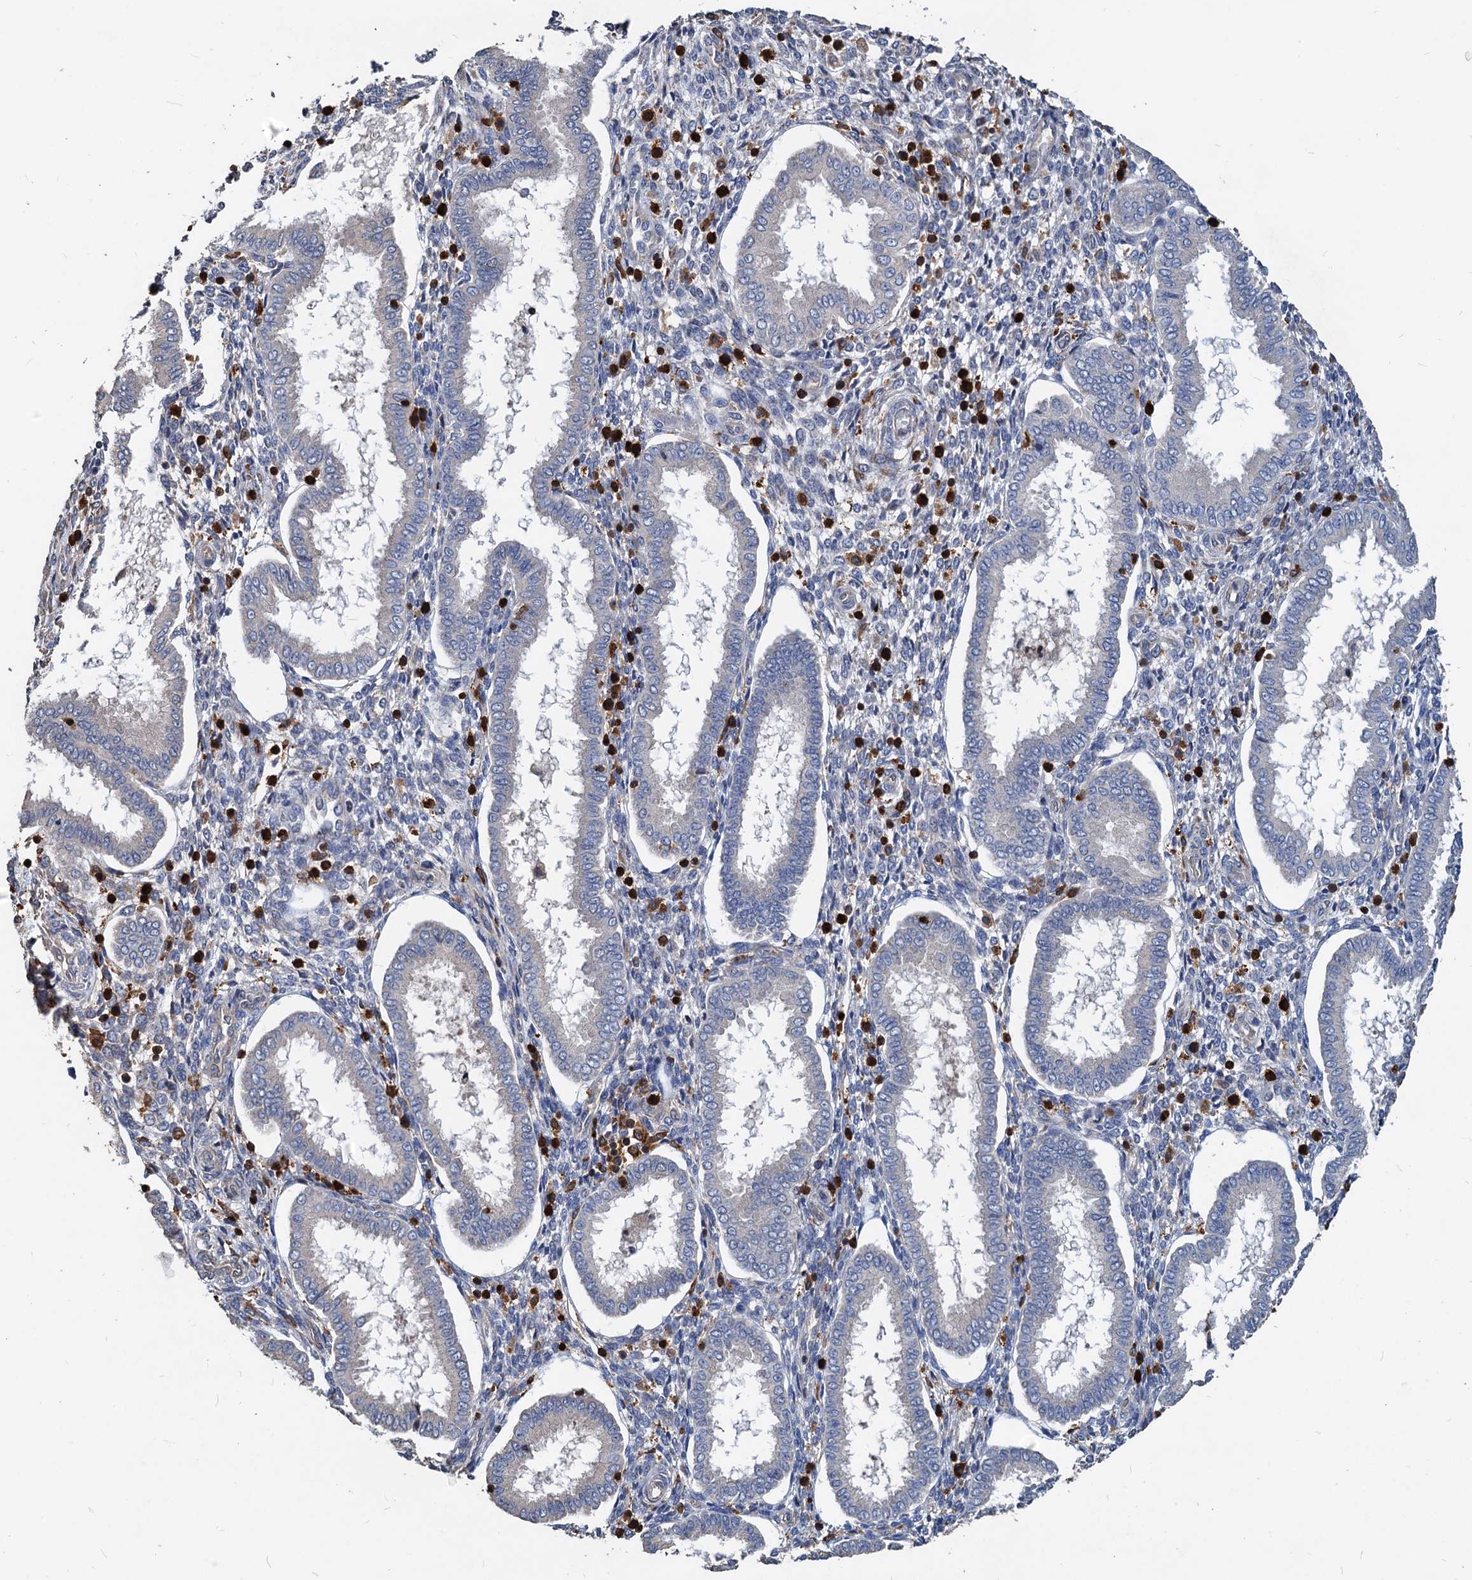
{"staining": {"intensity": "strong", "quantity": "<25%", "location": "cytoplasmic/membranous"}, "tissue": "endometrium", "cell_type": "Cells in endometrial stroma", "image_type": "normal", "snomed": [{"axis": "morphology", "description": "Normal tissue, NOS"}, {"axis": "topography", "description": "Endometrium"}], "caption": "Immunohistochemistry photomicrograph of benign human endometrium stained for a protein (brown), which reveals medium levels of strong cytoplasmic/membranous positivity in approximately <25% of cells in endometrial stroma.", "gene": "LCP2", "patient": {"sex": "female", "age": 24}}